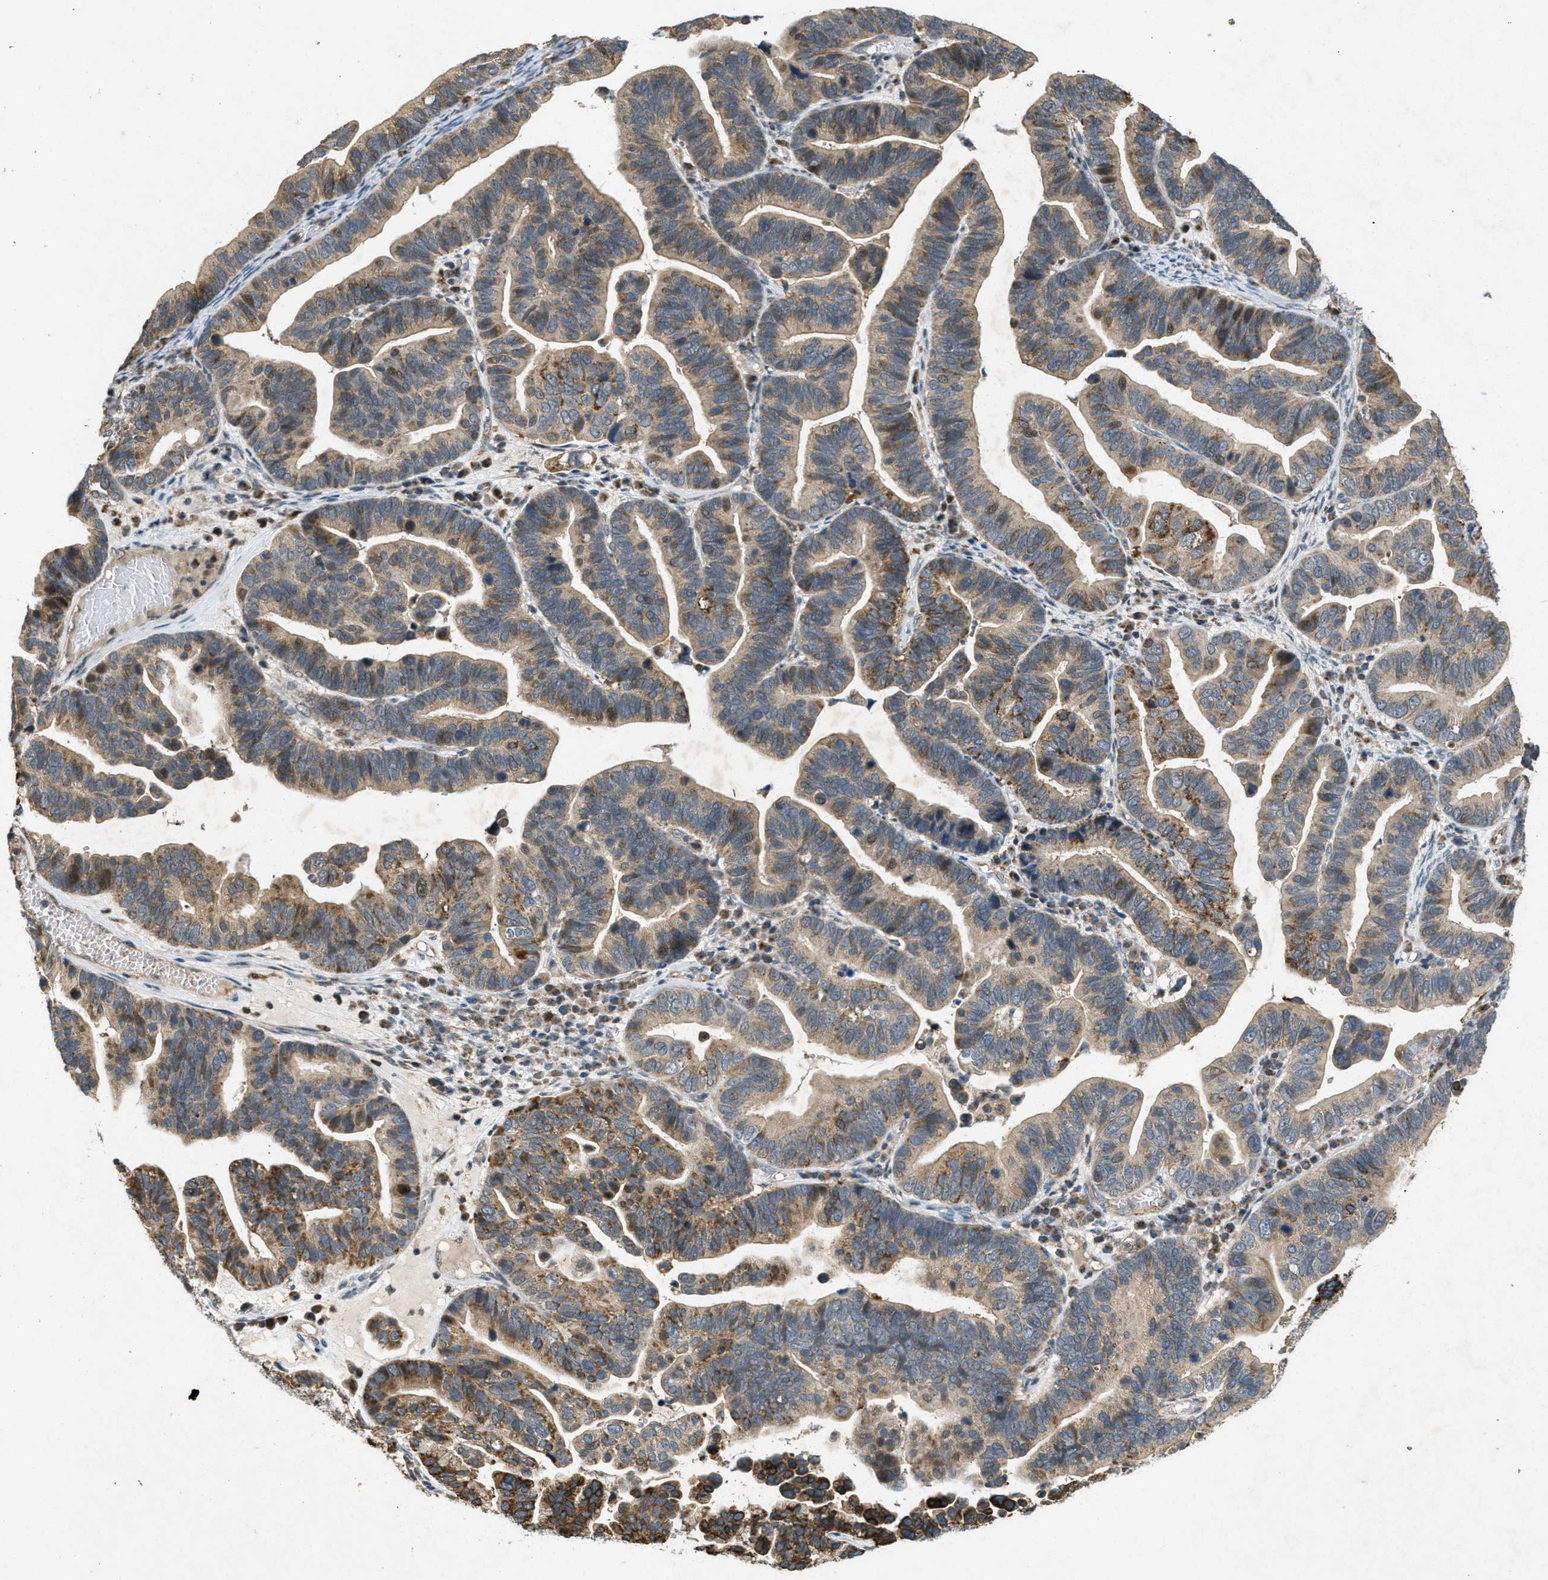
{"staining": {"intensity": "moderate", "quantity": ">75%", "location": "cytoplasmic/membranous"}, "tissue": "ovarian cancer", "cell_type": "Tumor cells", "image_type": "cancer", "snomed": [{"axis": "morphology", "description": "Cystadenocarcinoma, serous, NOS"}, {"axis": "topography", "description": "Ovary"}], "caption": "This histopathology image reveals immunohistochemistry (IHC) staining of serous cystadenocarcinoma (ovarian), with medium moderate cytoplasmic/membranous positivity in approximately >75% of tumor cells.", "gene": "PPP1R15A", "patient": {"sex": "female", "age": 56}}